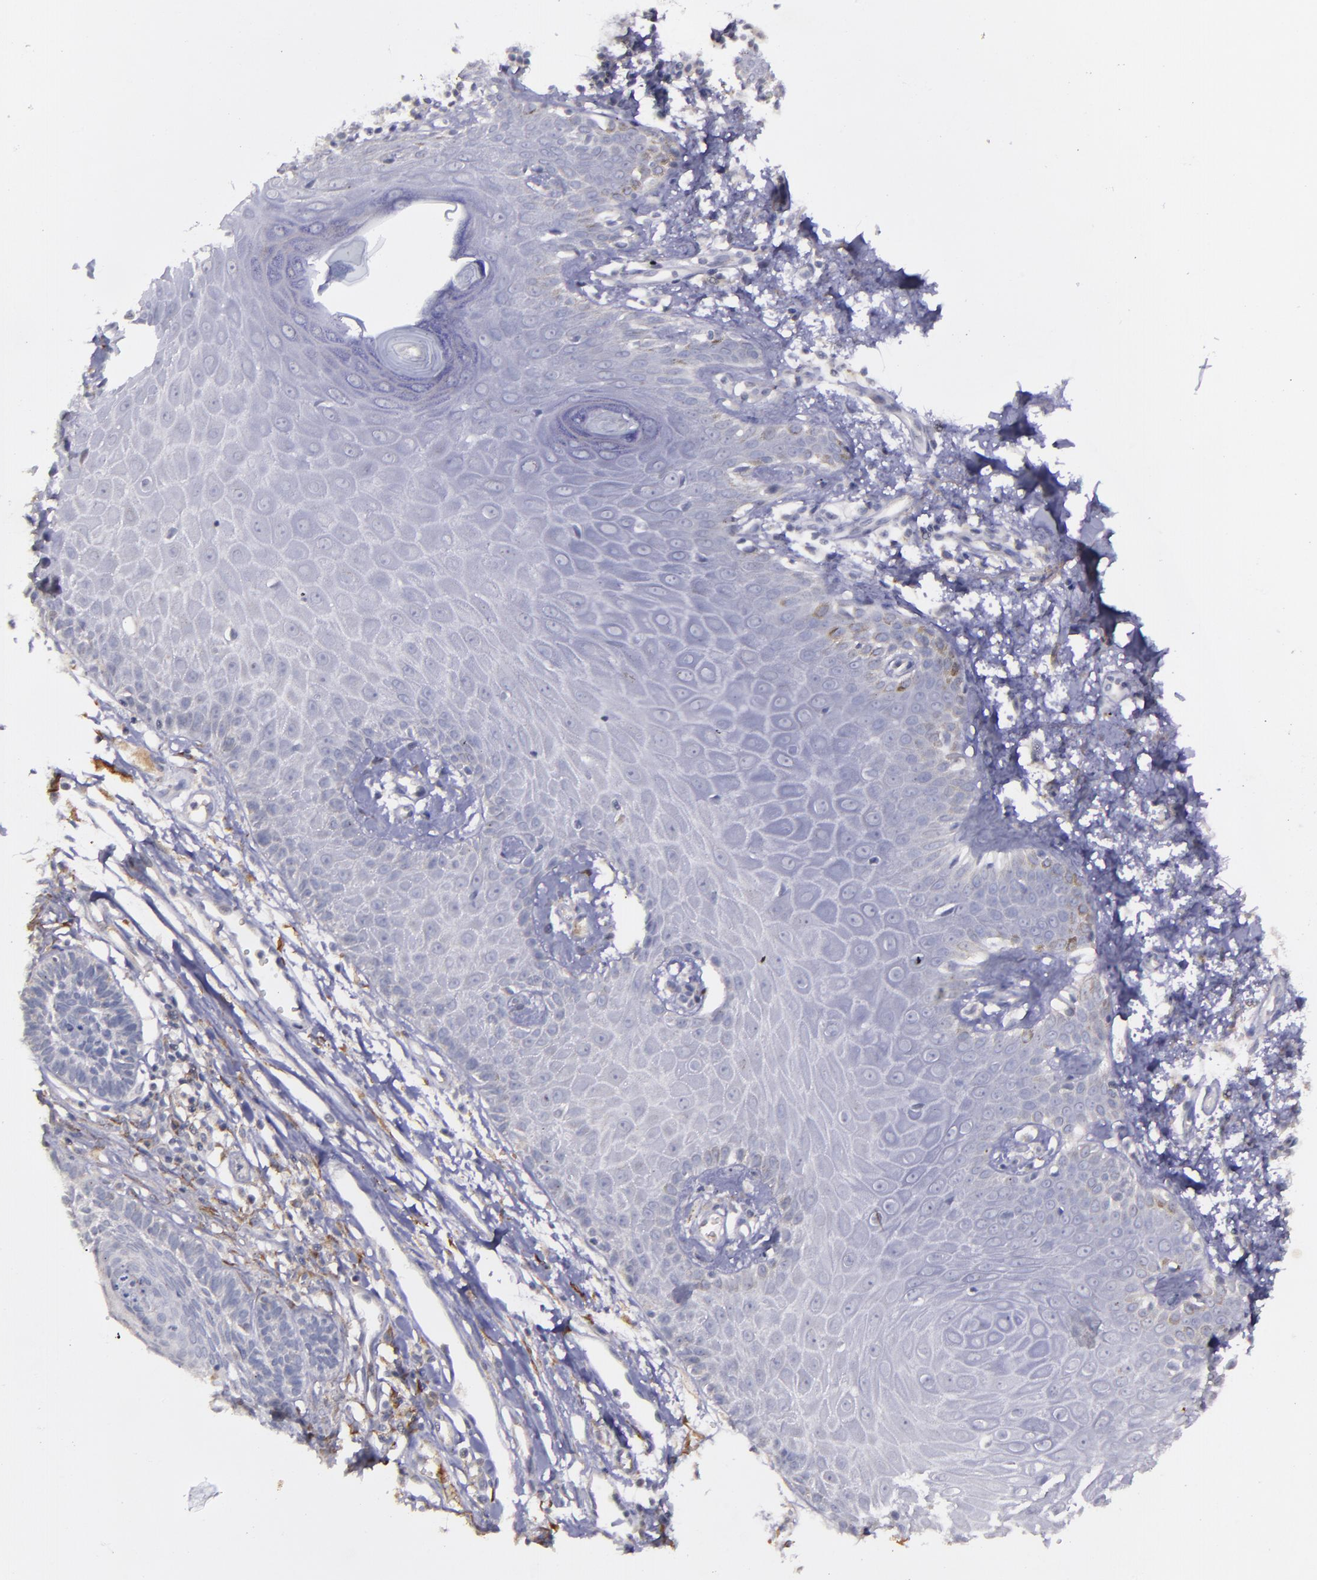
{"staining": {"intensity": "negative", "quantity": "none", "location": "none"}, "tissue": "skin cancer", "cell_type": "Tumor cells", "image_type": "cancer", "snomed": [{"axis": "morphology", "description": "Basal cell carcinoma"}, {"axis": "topography", "description": "Skin"}], "caption": "This is an immunohistochemistry image of basal cell carcinoma (skin). There is no staining in tumor cells.", "gene": "MASP1", "patient": {"sex": "male", "age": 67}}